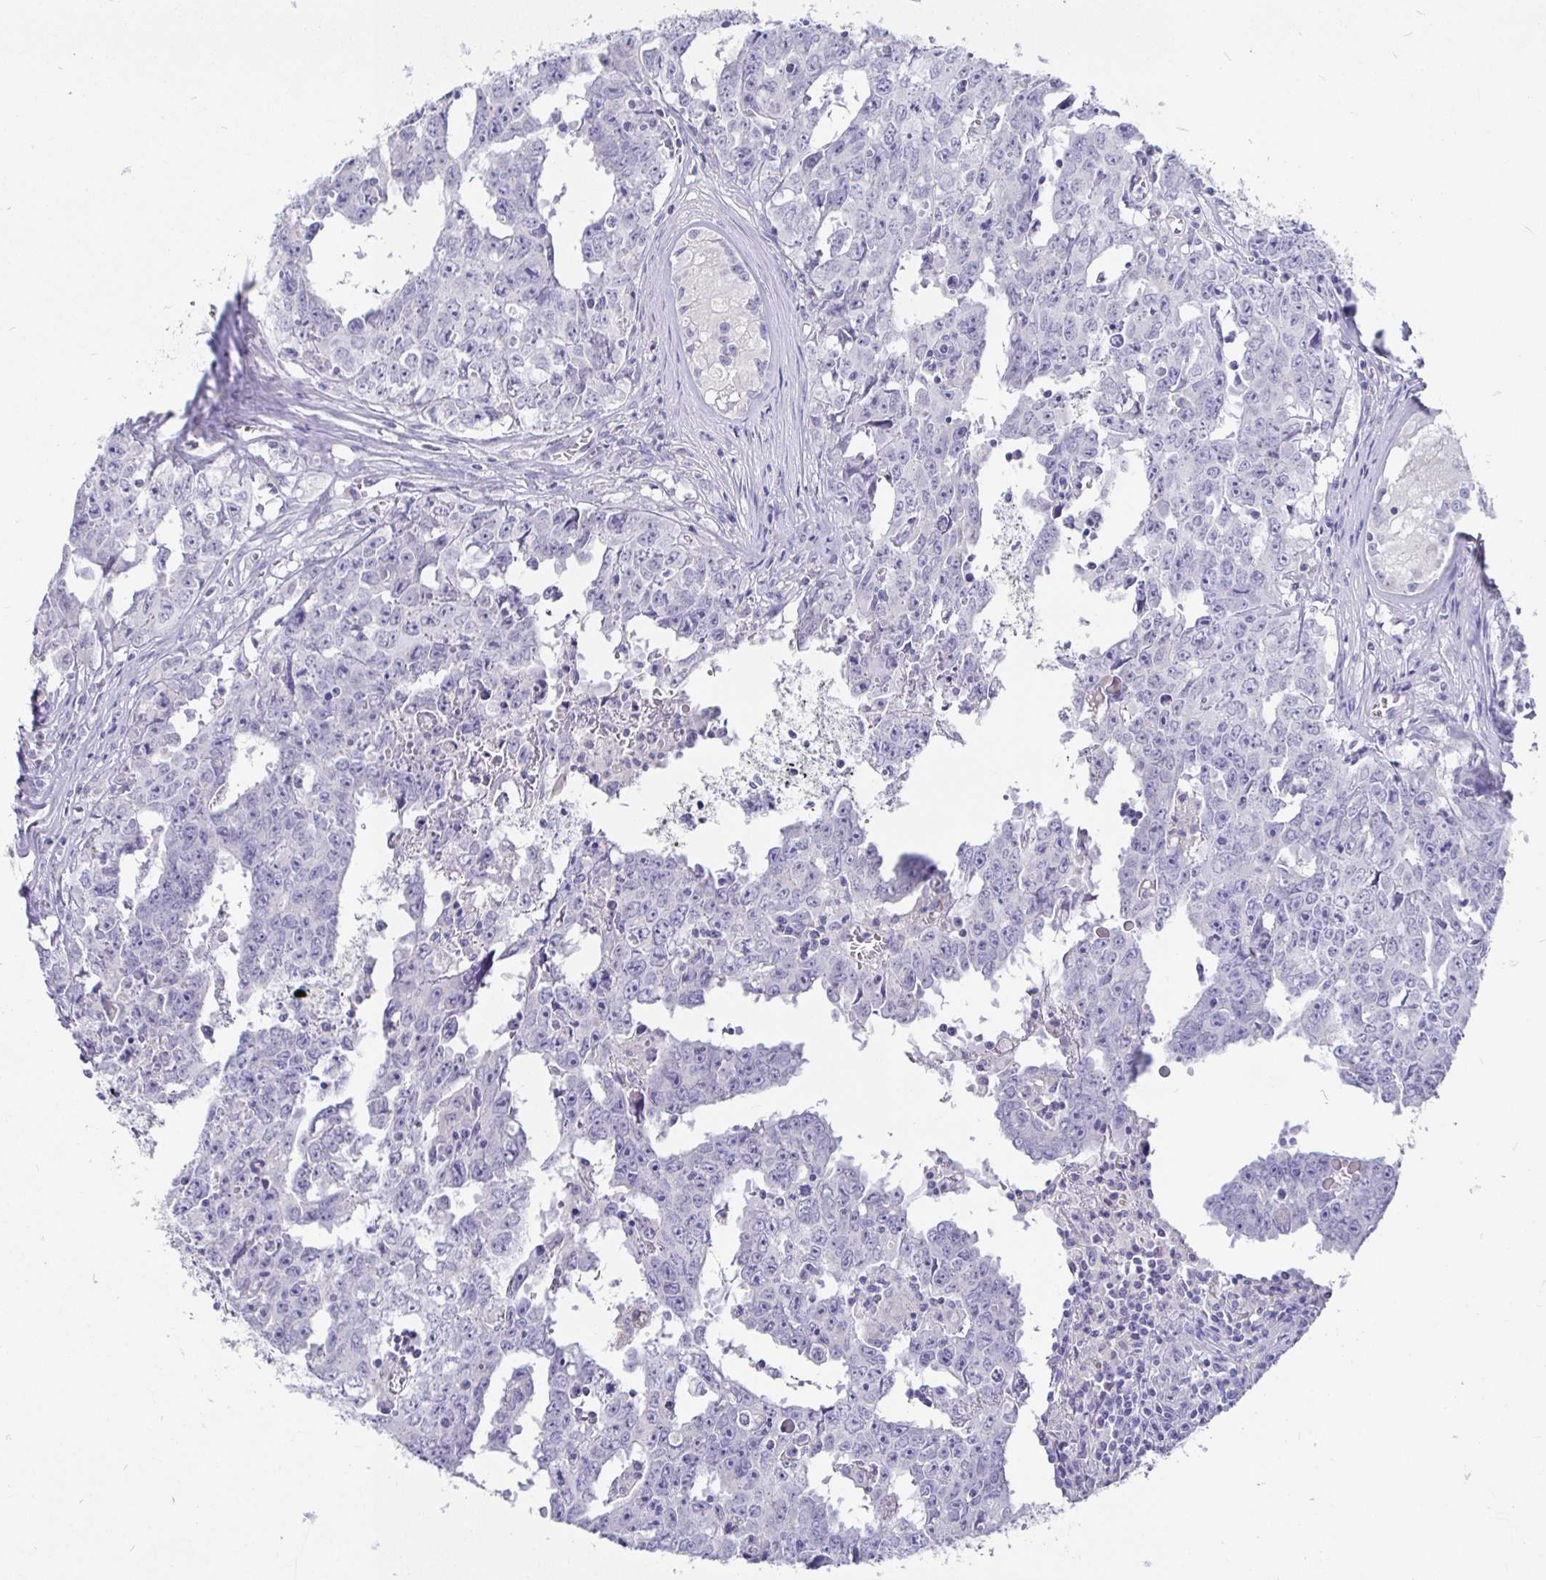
{"staining": {"intensity": "negative", "quantity": "none", "location": "none"}, "tissue": "testis cancer", "cell_type": "Tumor cells", "image_type": "cancer", "snomed": [{"axis": "morphology", "description": "Carcinoma, Embryonal, NOS"}, {"axis": "topography", "description": "Testis"}], "caption": "Immunohistochemistry of testis embryonal carcinoma shows no expression in tumor cells.", "gene": "TPTE", "patient": {"sex": "male", "age": 22}}